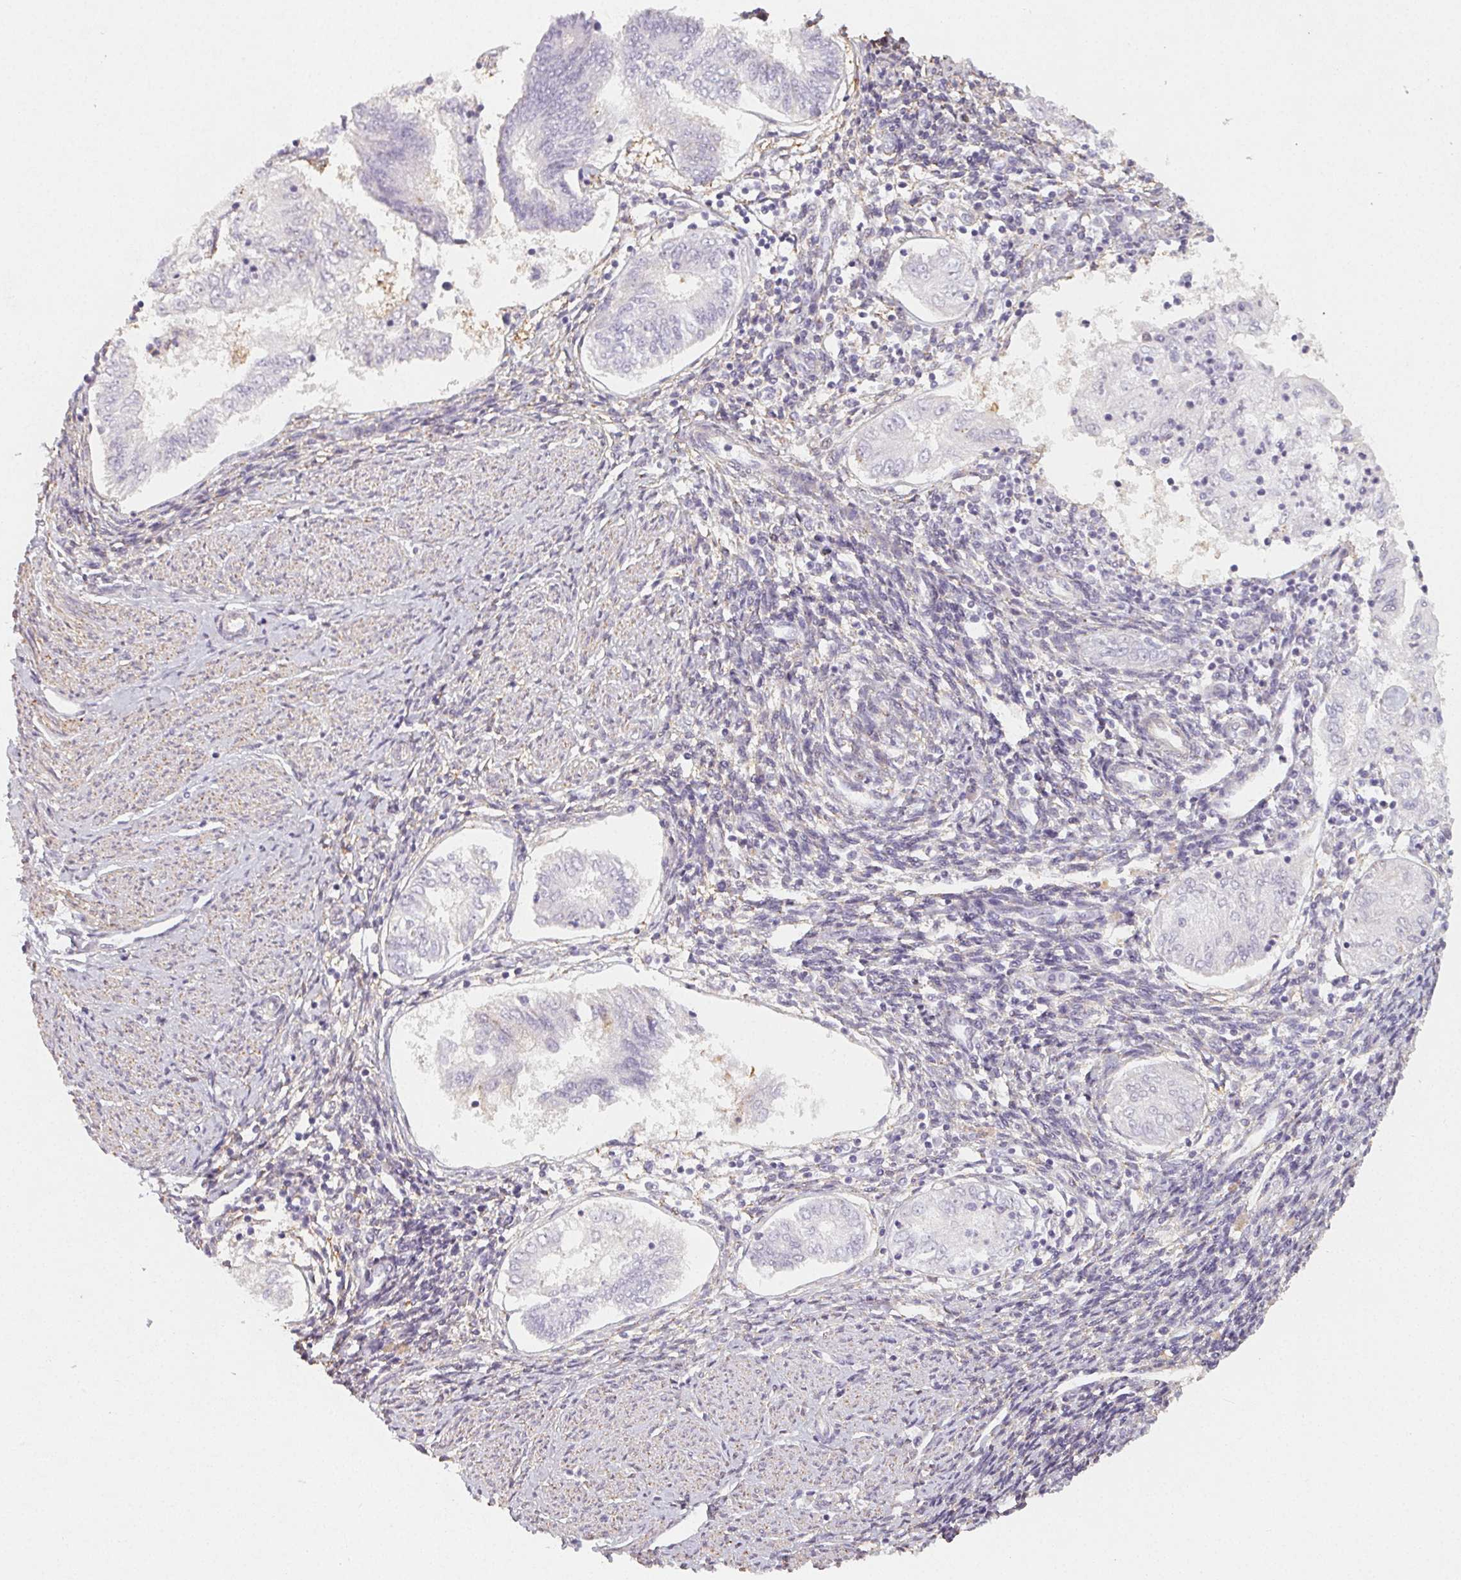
{"staining": {"intensity": "negative", "quantity": "none", "location": "none"}, "tissue": "endometrial cancer", "cell_type": "Tumor cells", "image_type": "cancer", "snomed": [{"axis": "morphology", "description": "Adenocarcinoma, NOS"}, {"axis": "topography", "description": "Endometrium"}], "caption": "A high-resolution photomicrograph shows immunohistochemistry (IHC) staining of endometrial adenocarcinoma, which exhibits no significant positivity in tumor cells. (DAB (3,3'-diaminobenzidine) IHC with hematoxylin counter stain).", "gene": "LRRC23", "patient": {"sex": "female", "age": 68}}